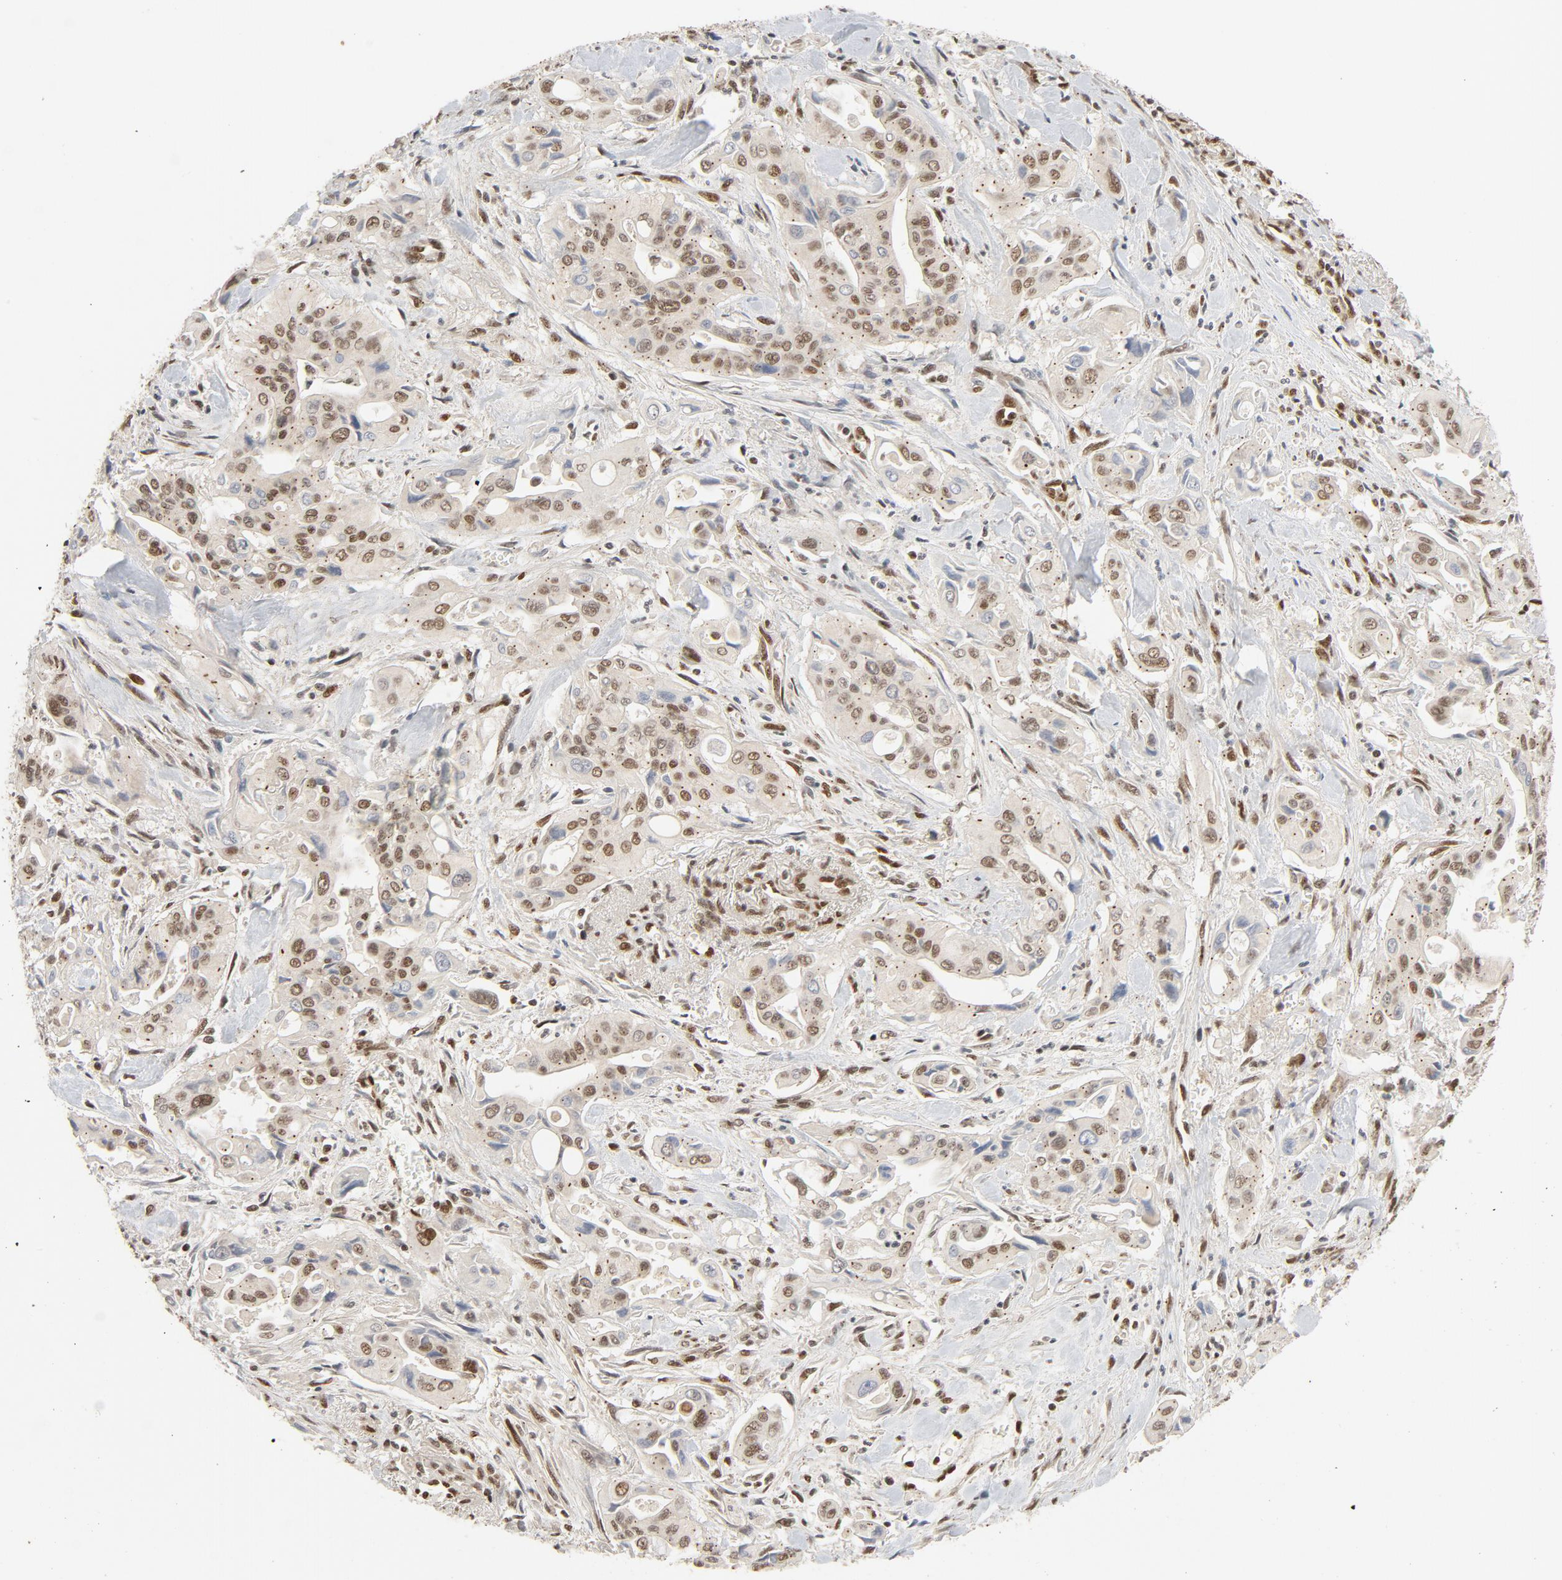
{"staining": {"intensity": "moderate", "quantity": ">75%", "location": "nuclear"}, "tissue": "pancreatic cancer", "cell_type": "Tumor cells", "image_type": "cancer", "snomed": [{"axis": "morphology", "description": "Adenocarcinoma, NOS"}, {"axis": "topography", "description": "Pancreas"}], "caption": "DAB (3,3'-diaminobenzidine) immunohistochemical staining of human pancreatic cancer (adenocarcinoma) shows moderate nuclear protein positivity in about >75% of tumor cells.", "gene": "SMARCD1", "patient": {"sex": "male", "age": 77}}